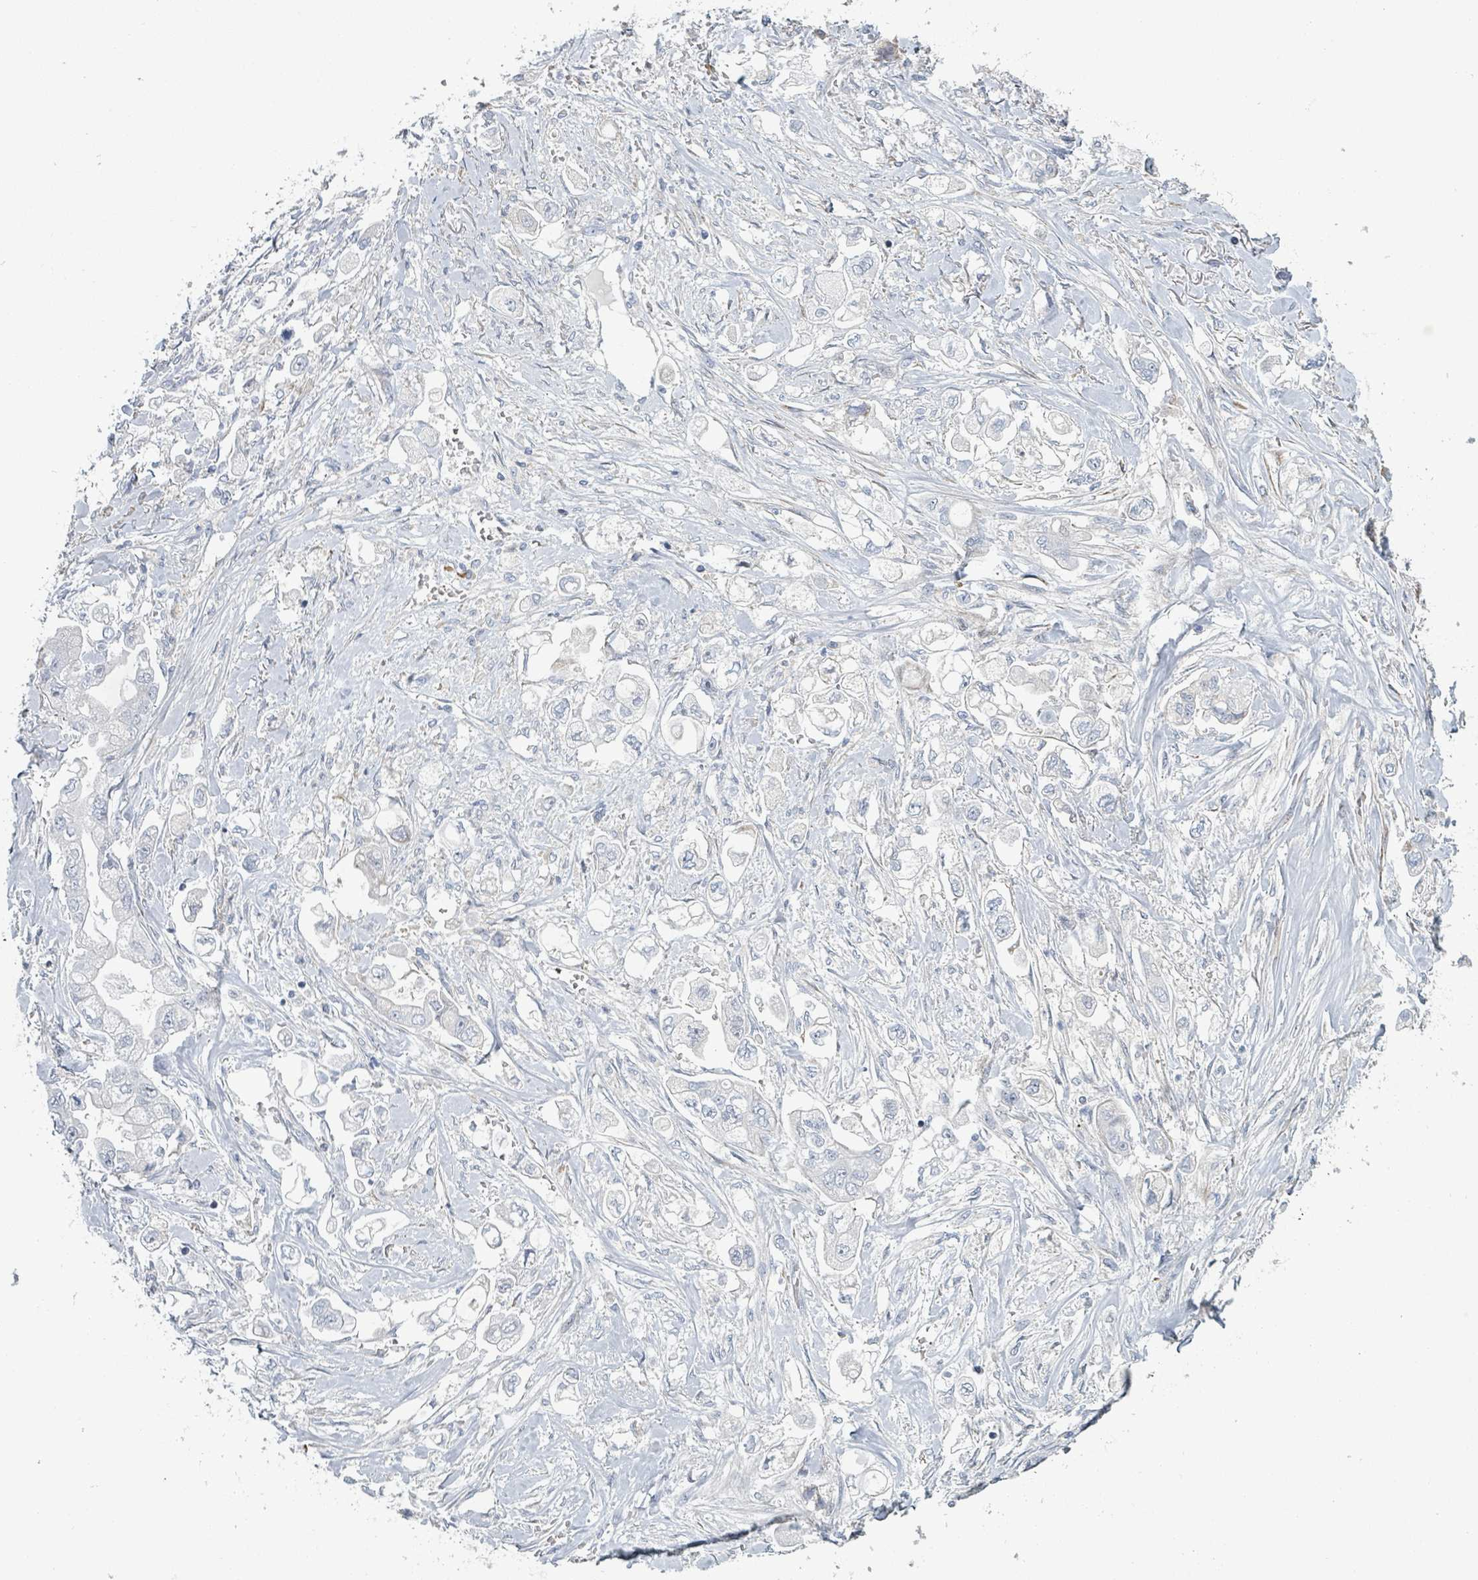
{"staining": {"intensity": "negative", "quantity": "none", "location": "none"}, "tissue": "stomach cancer", "cell_type": "Tumor cells", "image_type": "cancer", "snomed": [{"axis": "morphology", "description": "Adenocarcinoma, NOS"}, {"axis": "topography", "description": "Stomach"}], "caption": "The image demonstrates no staining of tumor cells in stomach cancer (adenocarcinoma). (DAB (3,3'-diaminobenzidine) immunohistochemistry (IHC) visualized using brightfield microscopy, high magnification).", "gene": "RAB33B", "patient": {"sex": "male", "age": 62}}